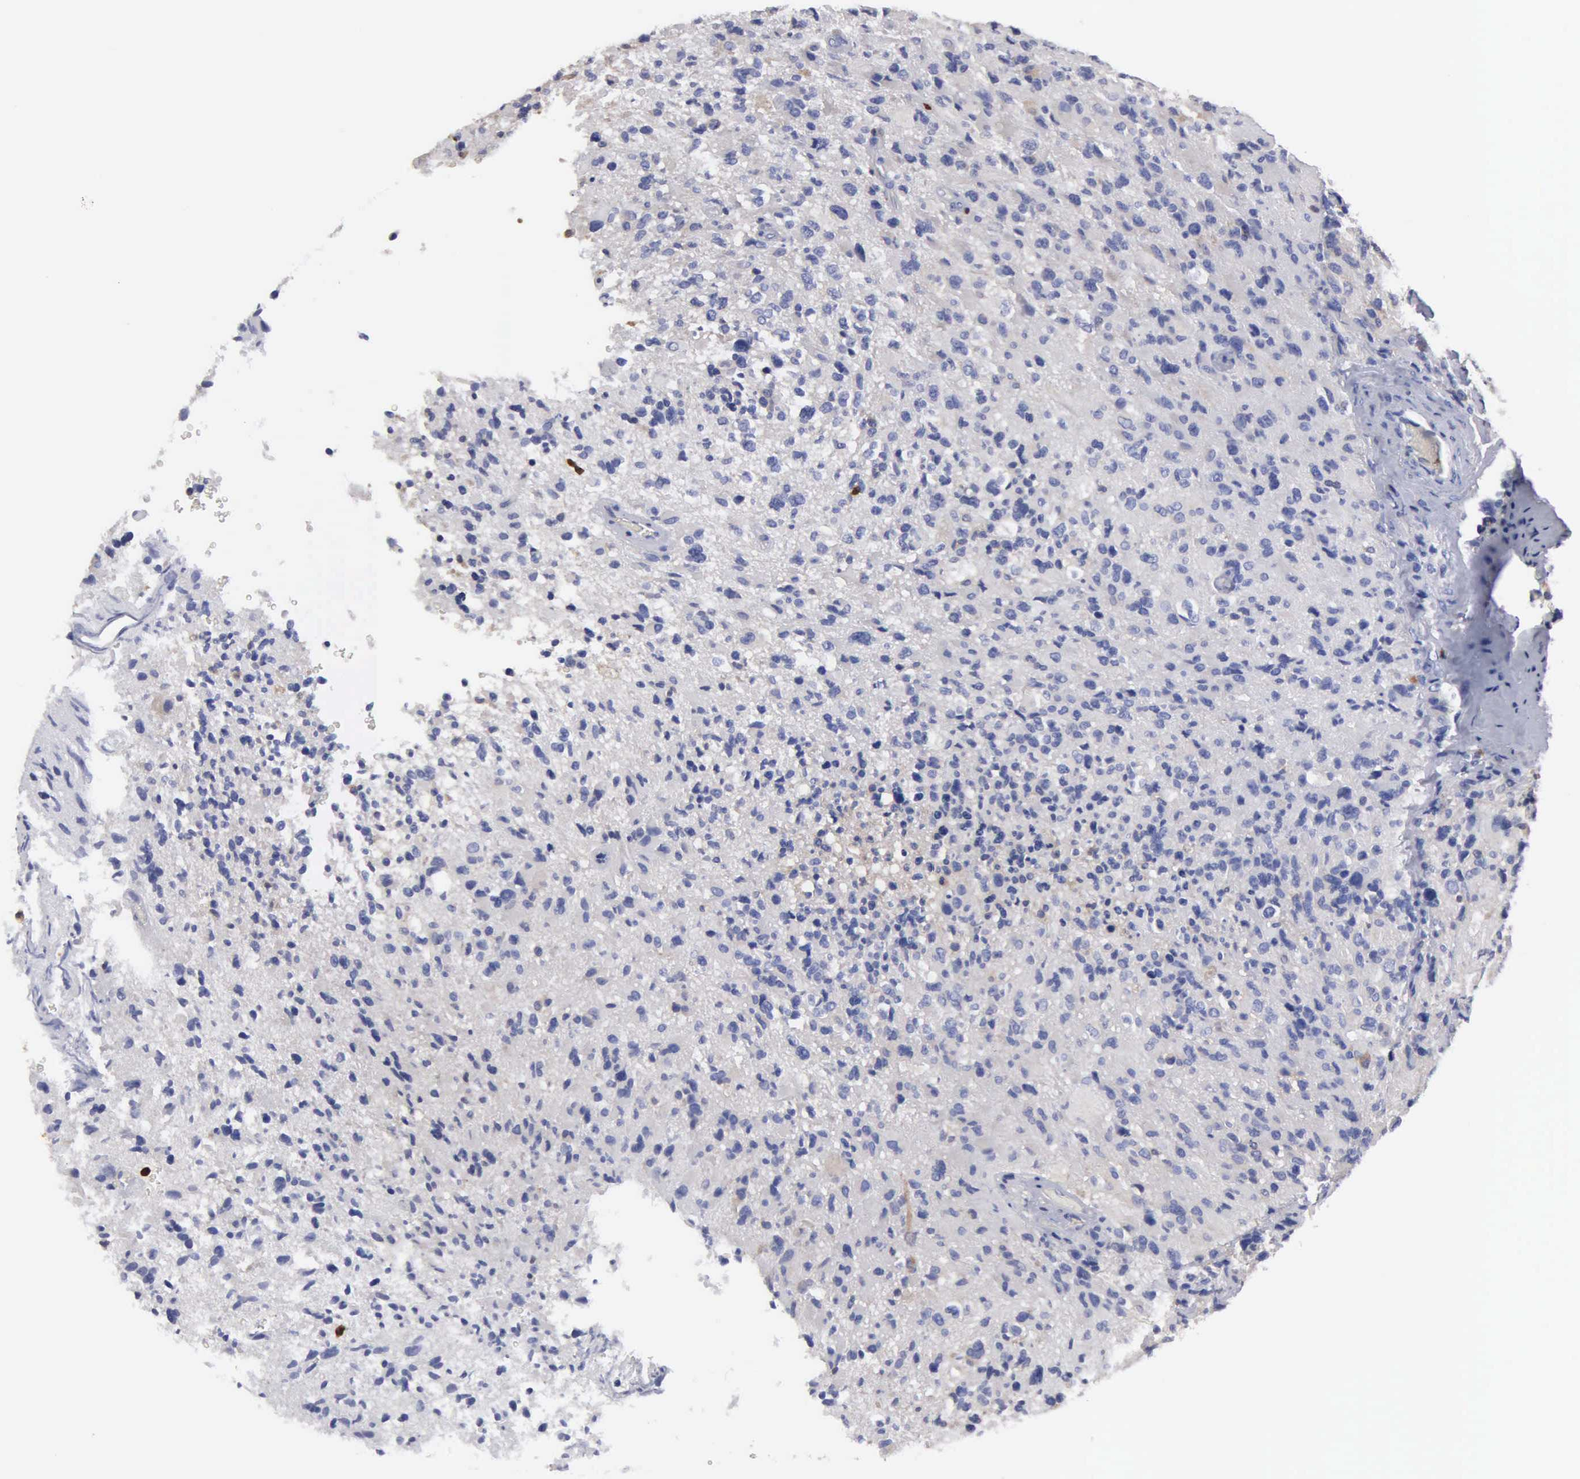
{"staining": {"intensity": "negative", "quantity": "none", "location": "none"}, "tissue": "glioma", "cell_type": "Tumor cells", "image_type": "cancer", "snomed": [{"axis": "morphology", "description": "Glioma, malignant, High grade"}, {"axis": "topography", "description": "Brain"}], "caption": "IHC of human malignant glioma (high-grade) shows no staining in tumor cells. (Stains: DAB immunohistochemistry (IHC) with hematoxylin counter stain, Microscopy: brightfield microscopy at high magnification).", "gene": "G6PD", "patient": {"sex": "male", "age": 69}}